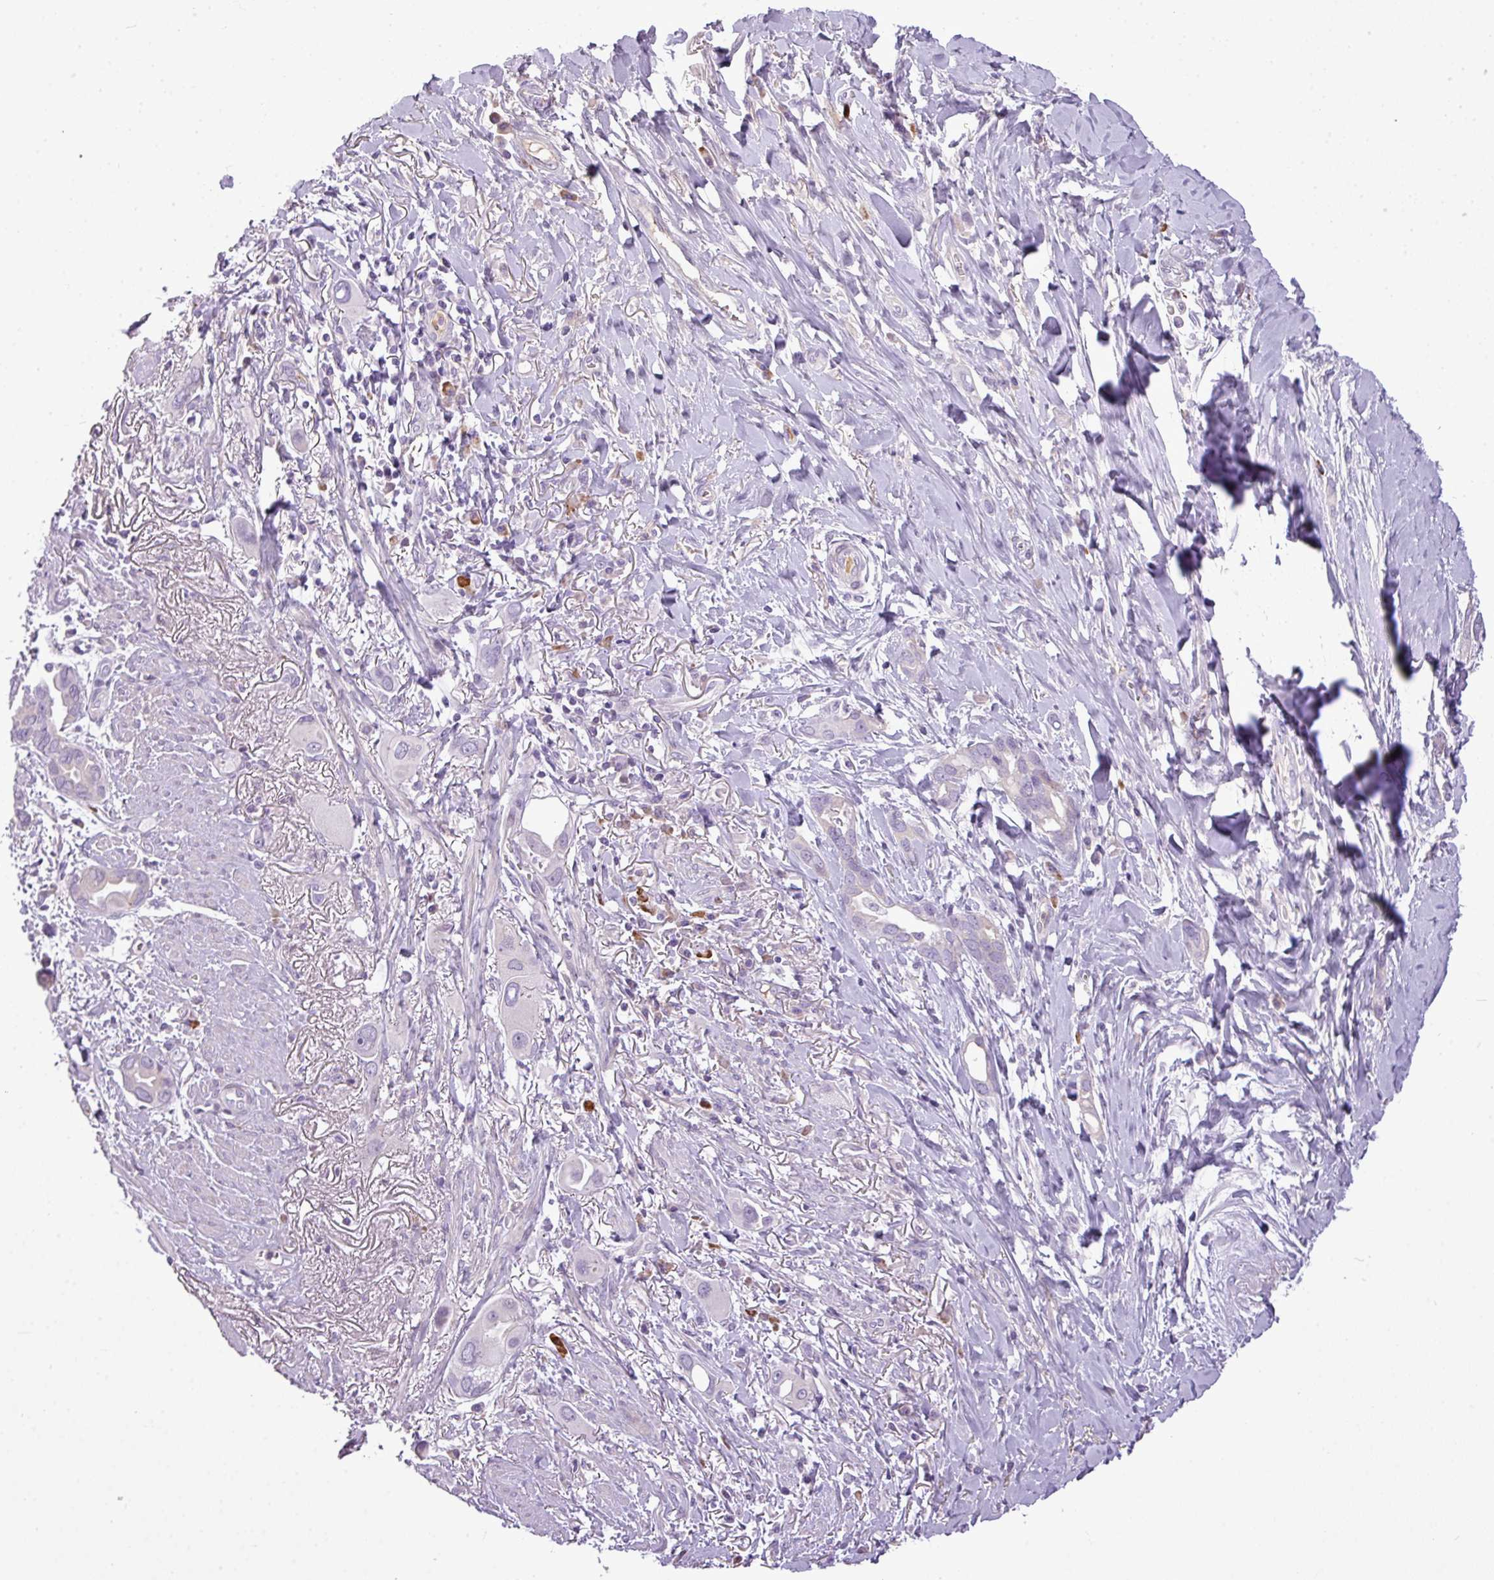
{"staining": {"intensity": "negative", "quantity": "none", "location": "none"}, "tissue": "lung cancer", "cell_type": "Tumor cells", "image_type": "cancer", "snomed": [{"axis": "morphology", "description": "Adenocarcinoma, NOS"}, {"axis": "topography", "description": "Lung"}], "caption": "Lung cancer stained for a protein using immunohistochemistry demonstrates no staining tumor cells.", "gene": "C4B", "patient": {"sex": "male", "age": 76}}